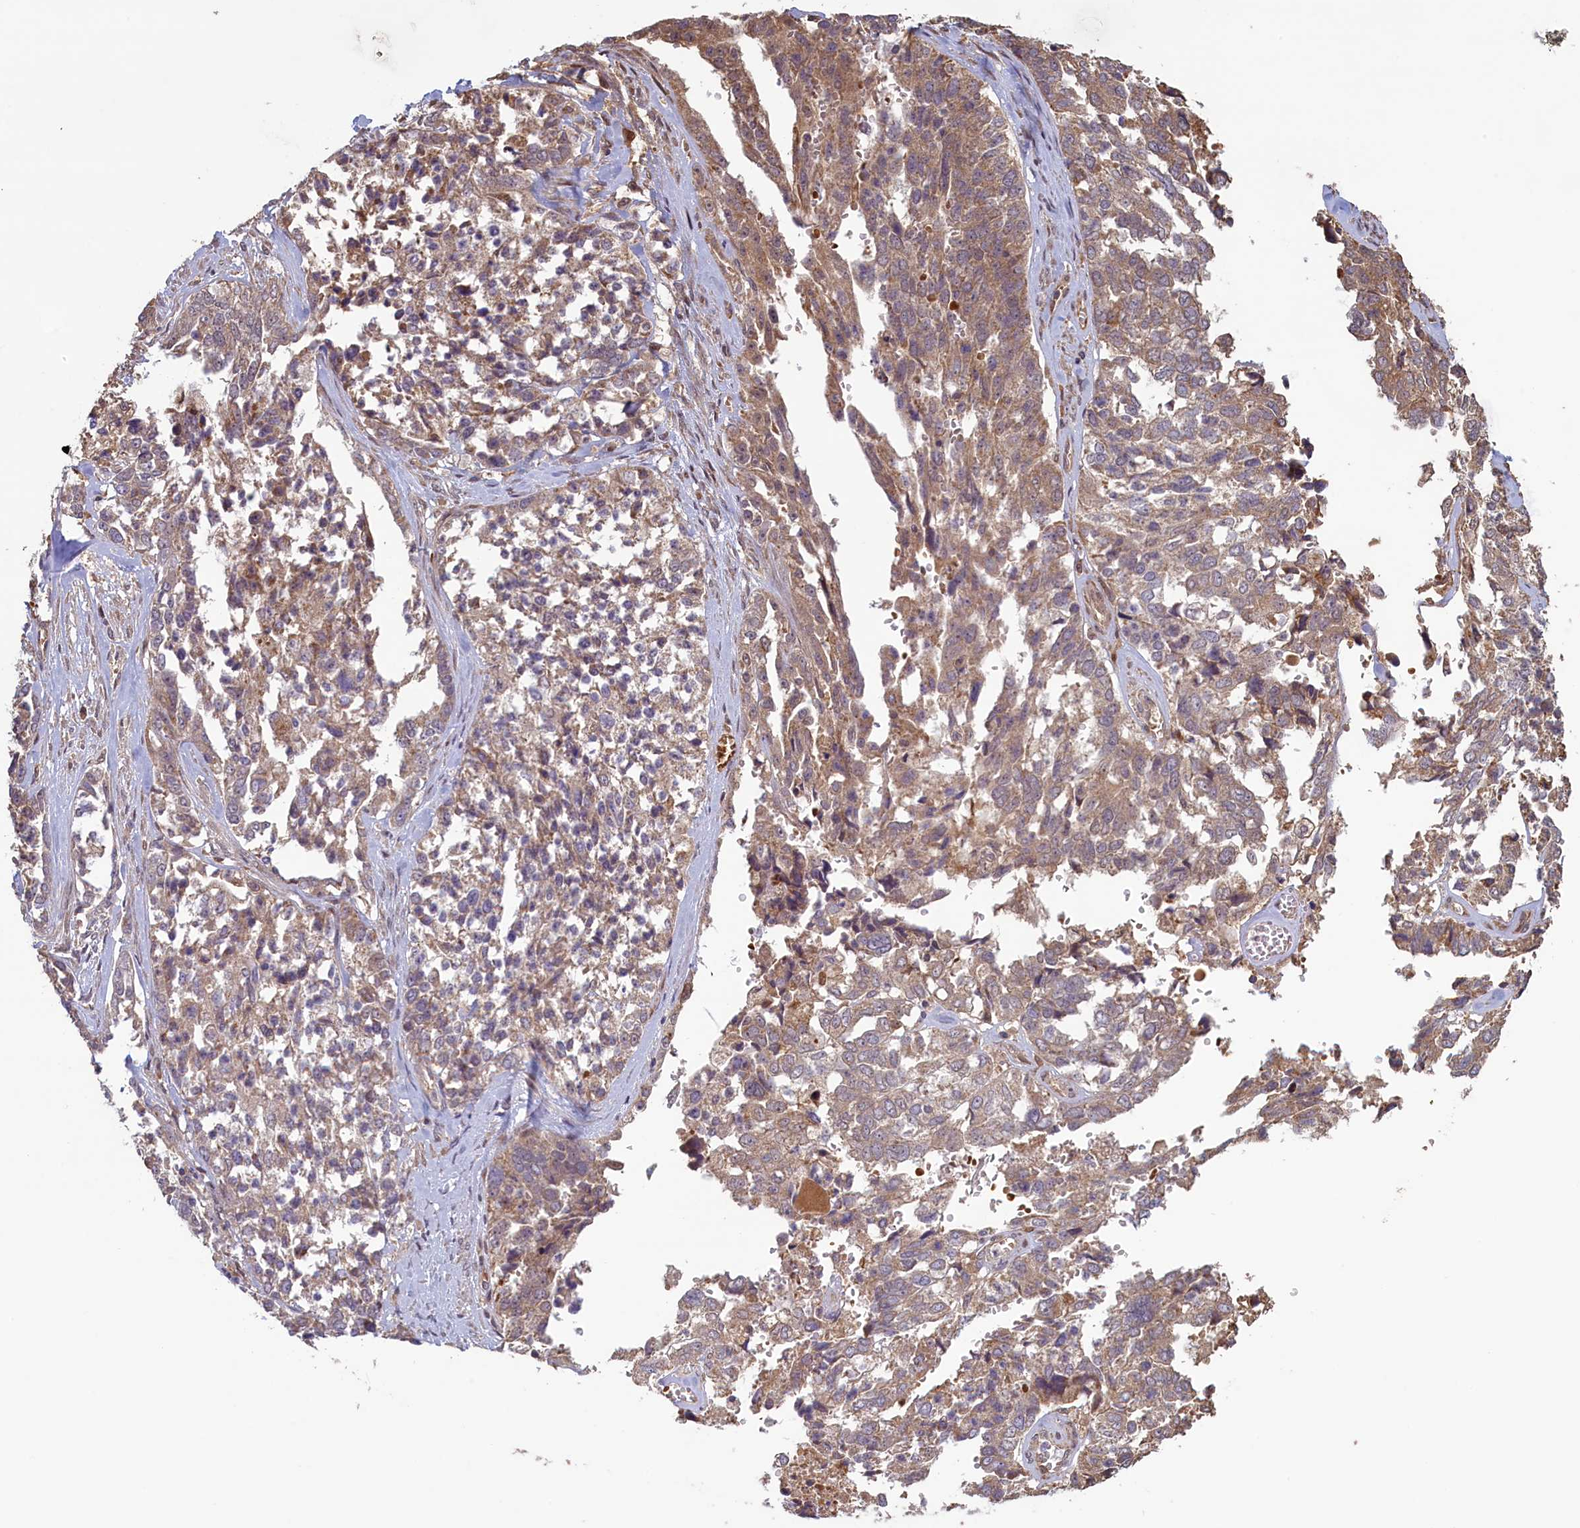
{"staining": {"intensity": "weak", "quantity": "25%-75%", "location": "cytoplasmic/membranous"}, "tissue": "ovarian cancer", "cell_type": "Tumor cells", "image_type": "cancer", "snomed": [{"axis": "morphology", "description": "Cystadenocarcinoma, serous, NOS"}, {"axis": "topography", "description": "Ovary"}], "caption": "Approximately 25%-75% of tumor cells in ovarian cancer (serous cystadenocarcinoma) show weak cytoplasmic/membranous protein staining as visualized by brown immunohistochemical staining.", "gene": "CIAO2B", "patient": {"sex": "female", "age": 44}}